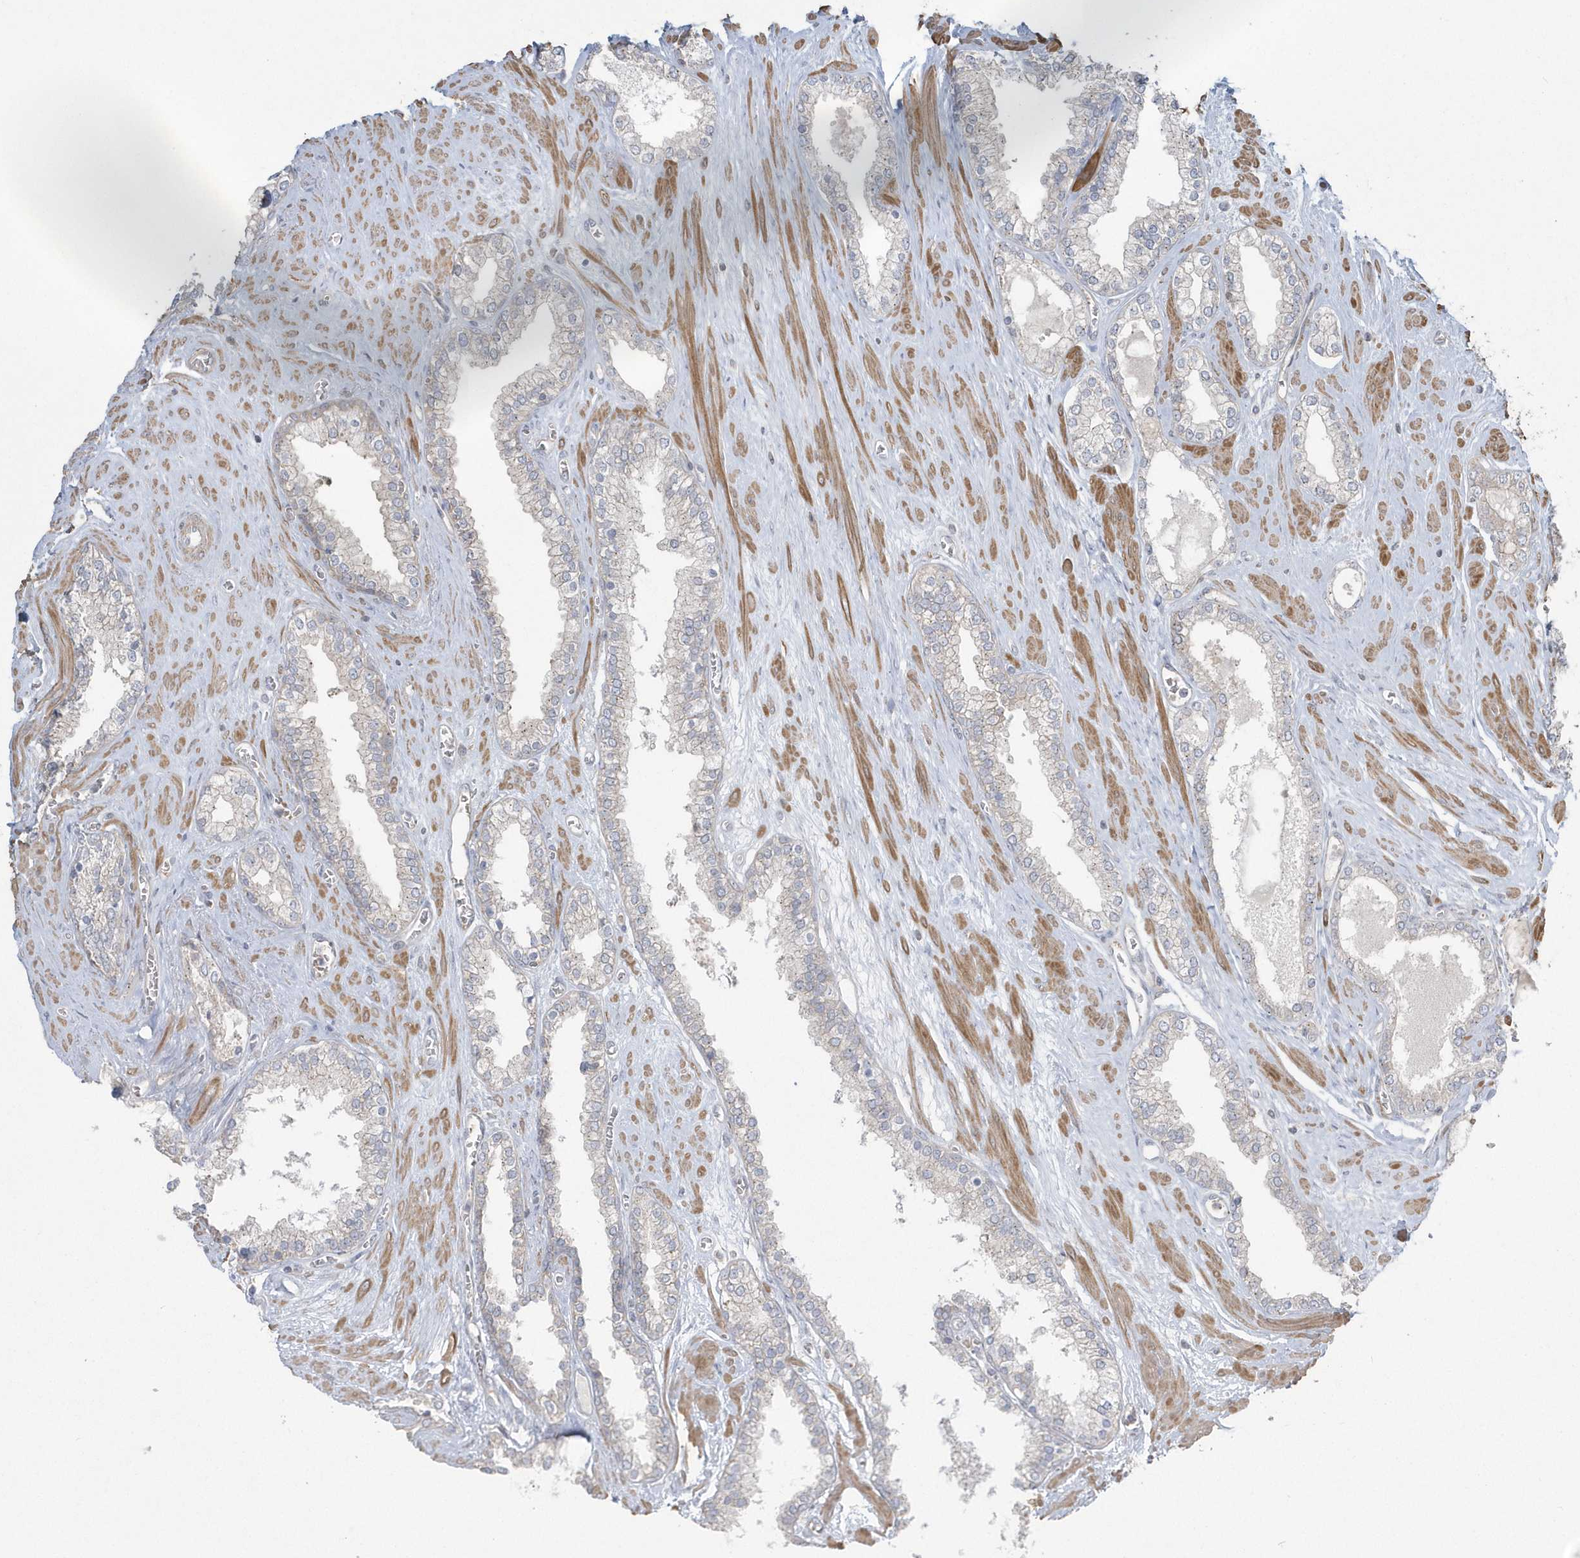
{"staining": {"intensity": "negative", "quantity": "none", "location": "none"}, "tissue": "prostate cancer", "cell_type": "Tumor cells", "image_type": "cancer", "snomed": [{"axis": "morphology", "description": "Adenocarcinoma, Low grade"}, {"axis": "topography", "description": "Prostate"}], "caption": "An immunohistochemistry (IHC) image of prostate low-grade adenocarcinoma is shown. There is no staining in tumor cells of prostate low-grade adenocarcinoma.", "gene": "ARMC8", "patient": {"sex": "male", "age": 62}}